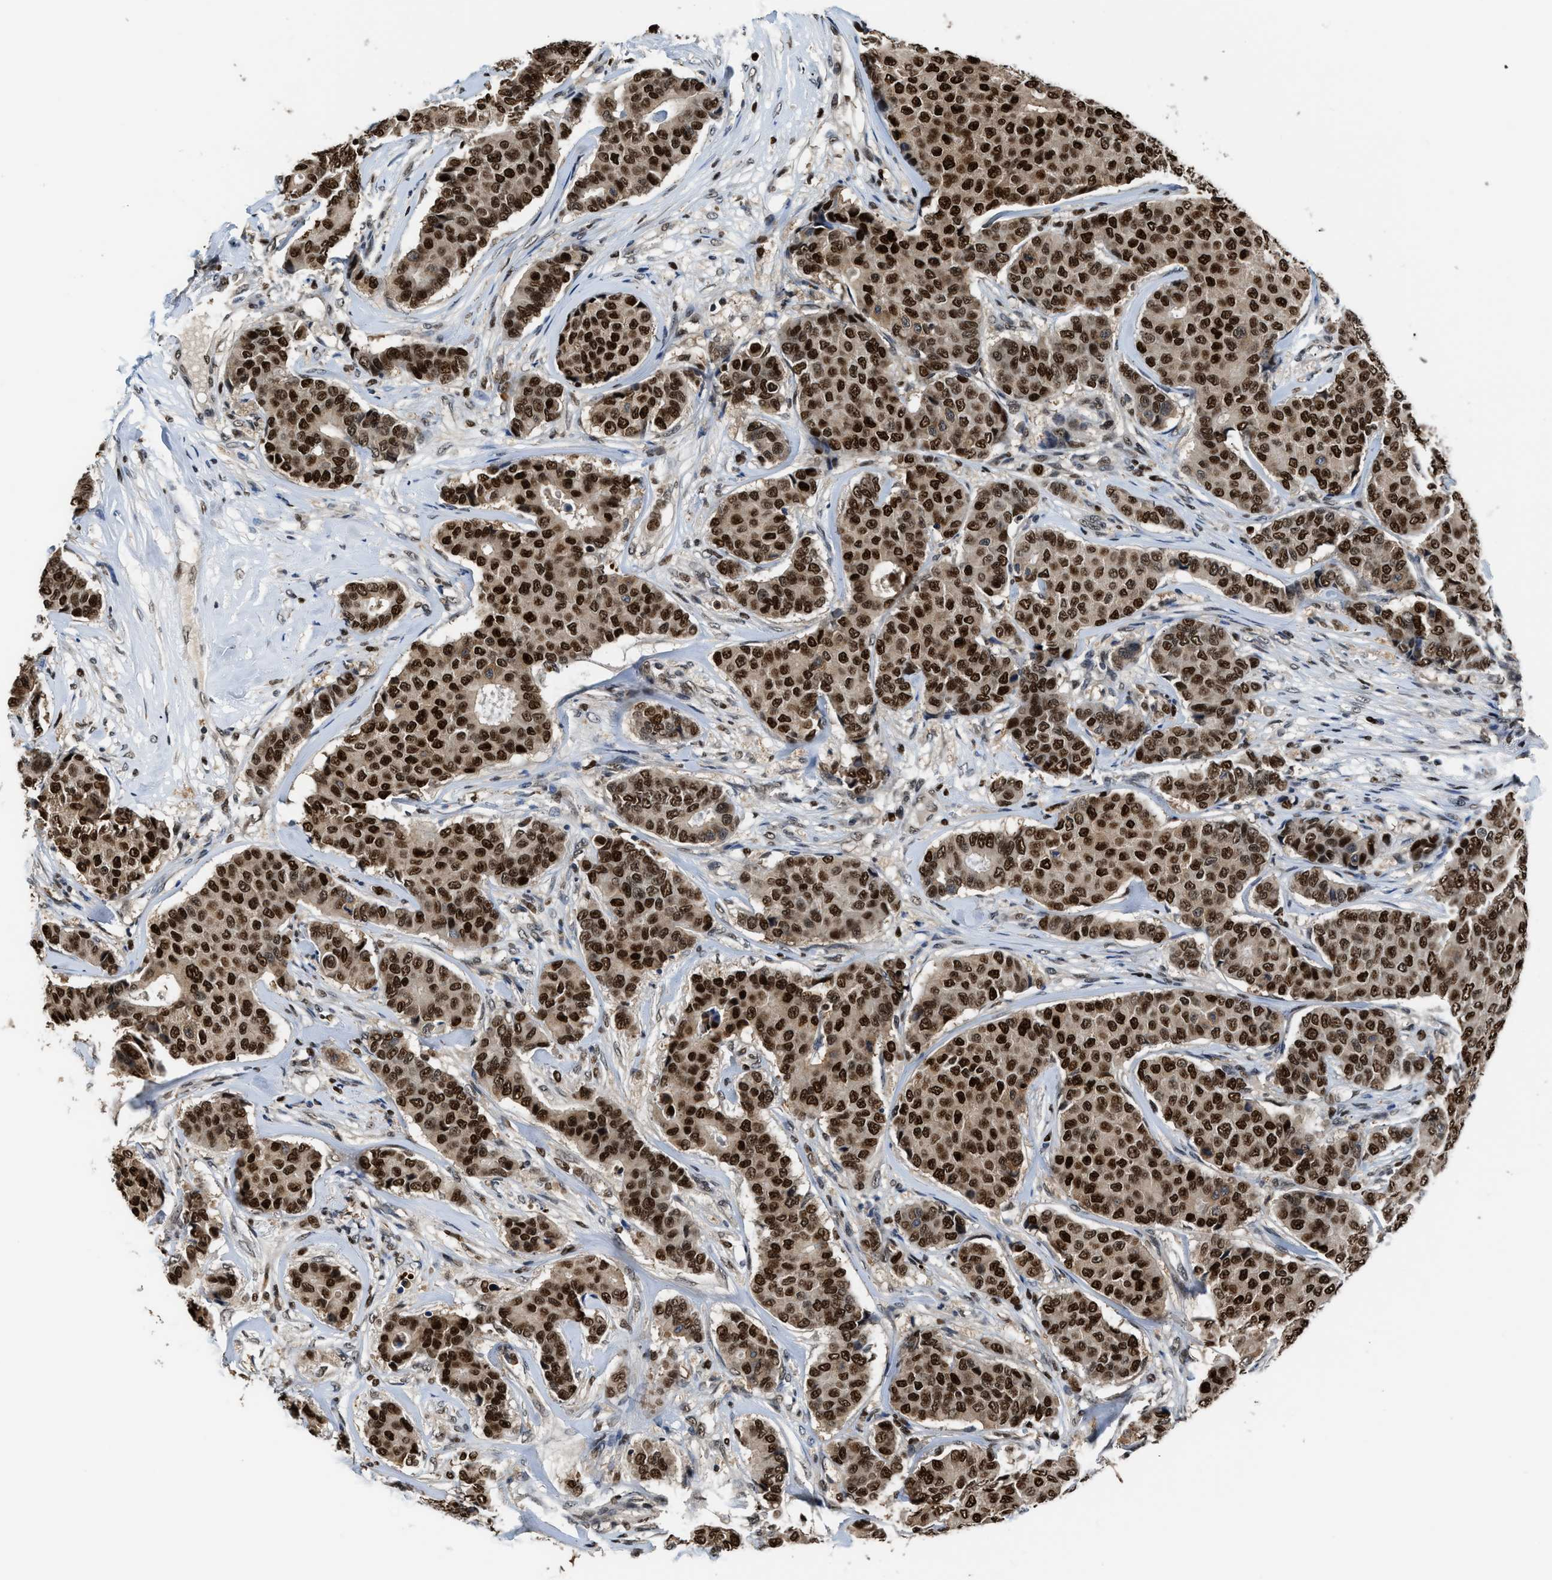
{"staining": {"intensity": "strong", "quantity": ">75%", "location": "cytoplasmic/membranous,nuclear"}, "tissue": "breast cancer", "cell_type": "Tumor cells", "image_type": "cancer", "snomed": [{"axis": "morphology", "description": "Duct carcinoma"}, {"axis": "topography", "description": "Breast"}], "caption": "Immunohistochemical staining of intraductal carcinoma (breast) shows high levels of strong cytoplasmic/membranous and nuclear protein expression in approximately >75% of tumor cells.", "gene": "ALX1", "patient": {"sex": "female", "age": 75}}